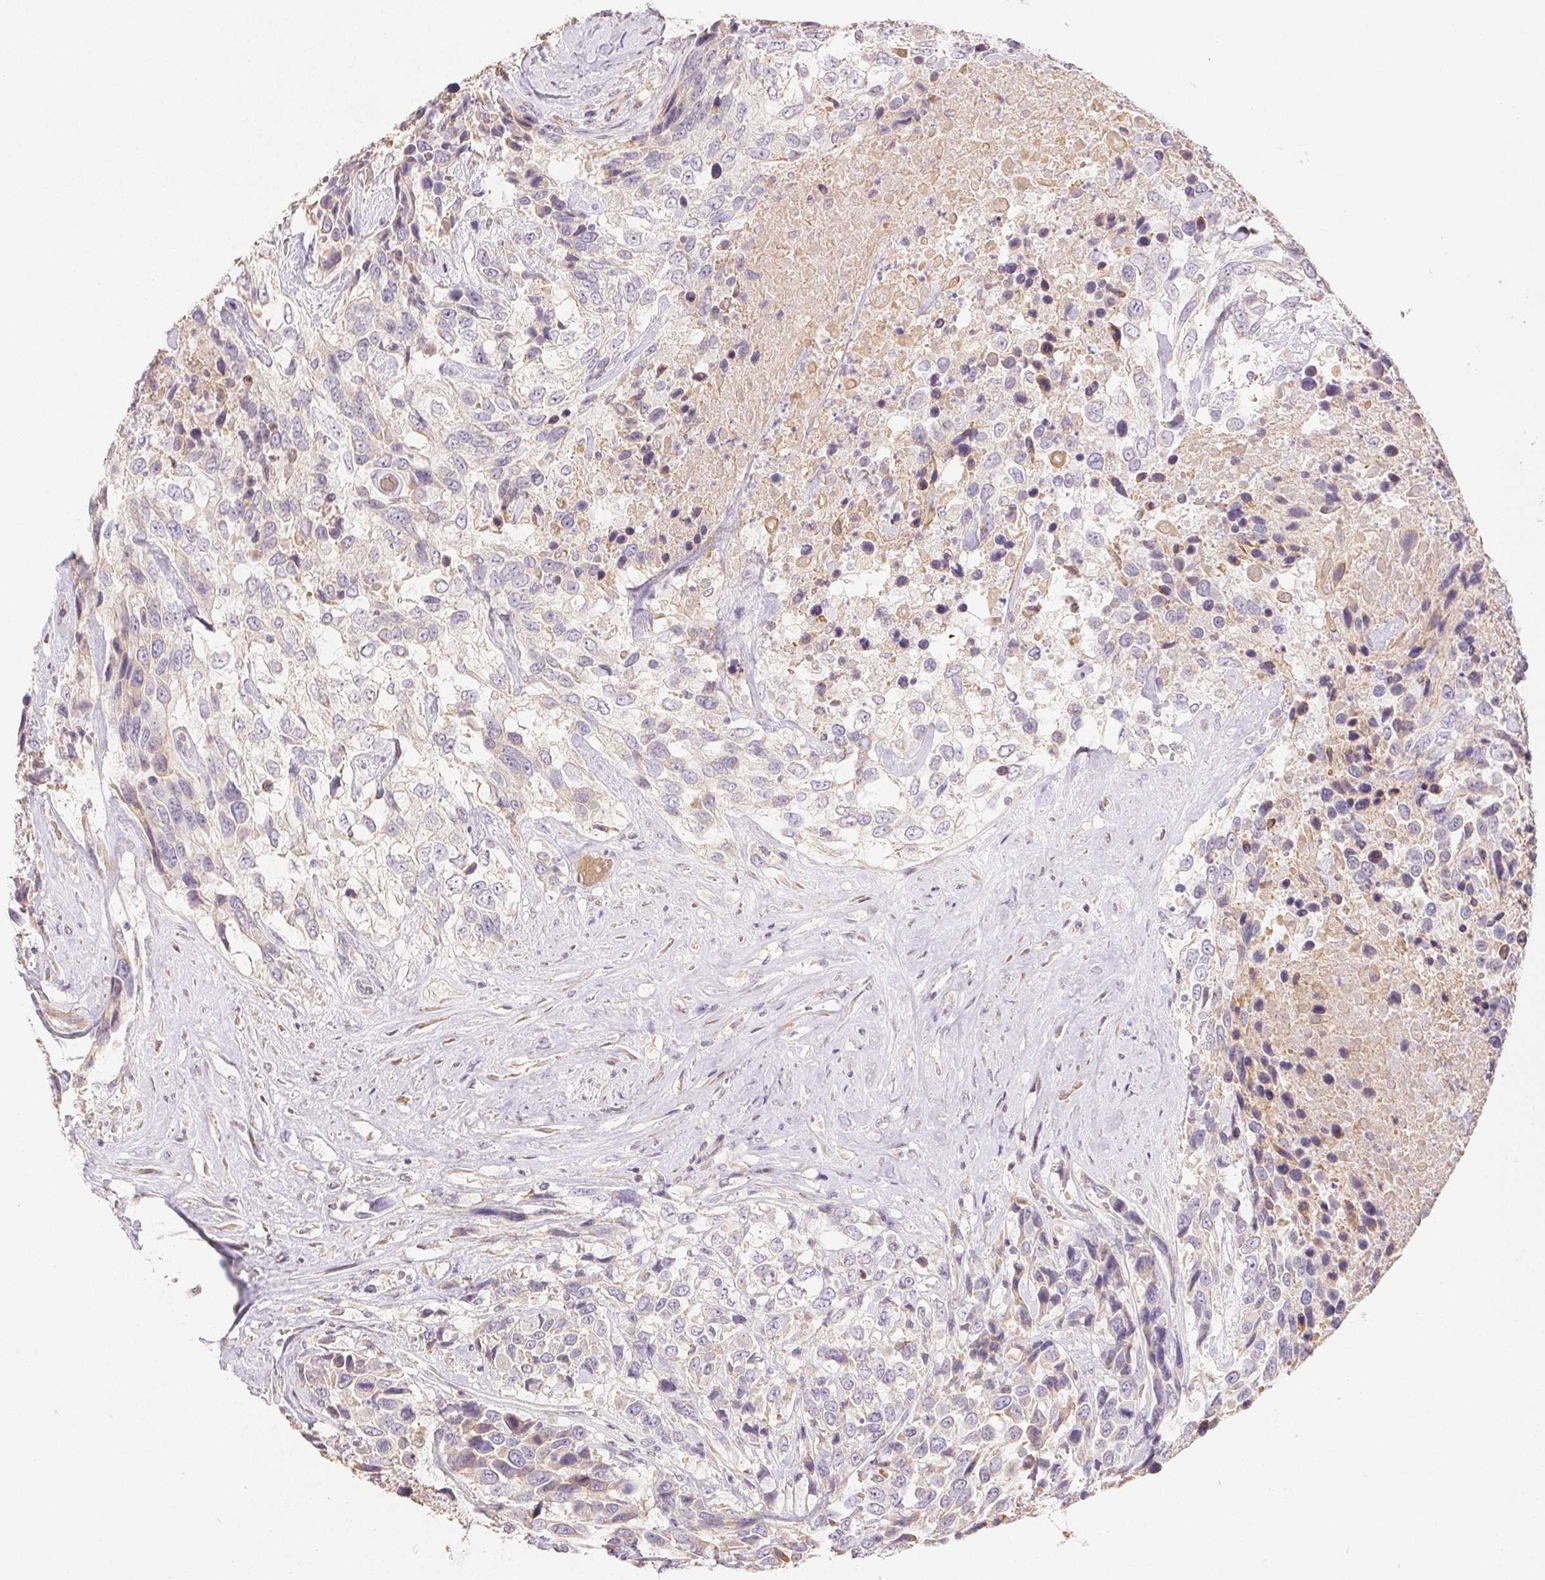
{"staining": {"intensity": "weak", "quantity": "<25%", "location": "cytoplasmic/membranous"}, "tissue": "urothelial cancer", "cell_type": "Tumor cells", "image_type": "cancer", "snomed": [{"axis": "morphology", "description": "Urothelial carcinoma, High grade"}, {"axis": "topography", "description": "Urinary bladder"}], "caption": "DAB (3,3'-diaminobenzidine) immunohistochemical staining of human high-grade urothelial carcinoma displays no significant positivity in tumor cells.", "gene": "ACVR1B", "patient": {"sex": "female", "age": 70}}